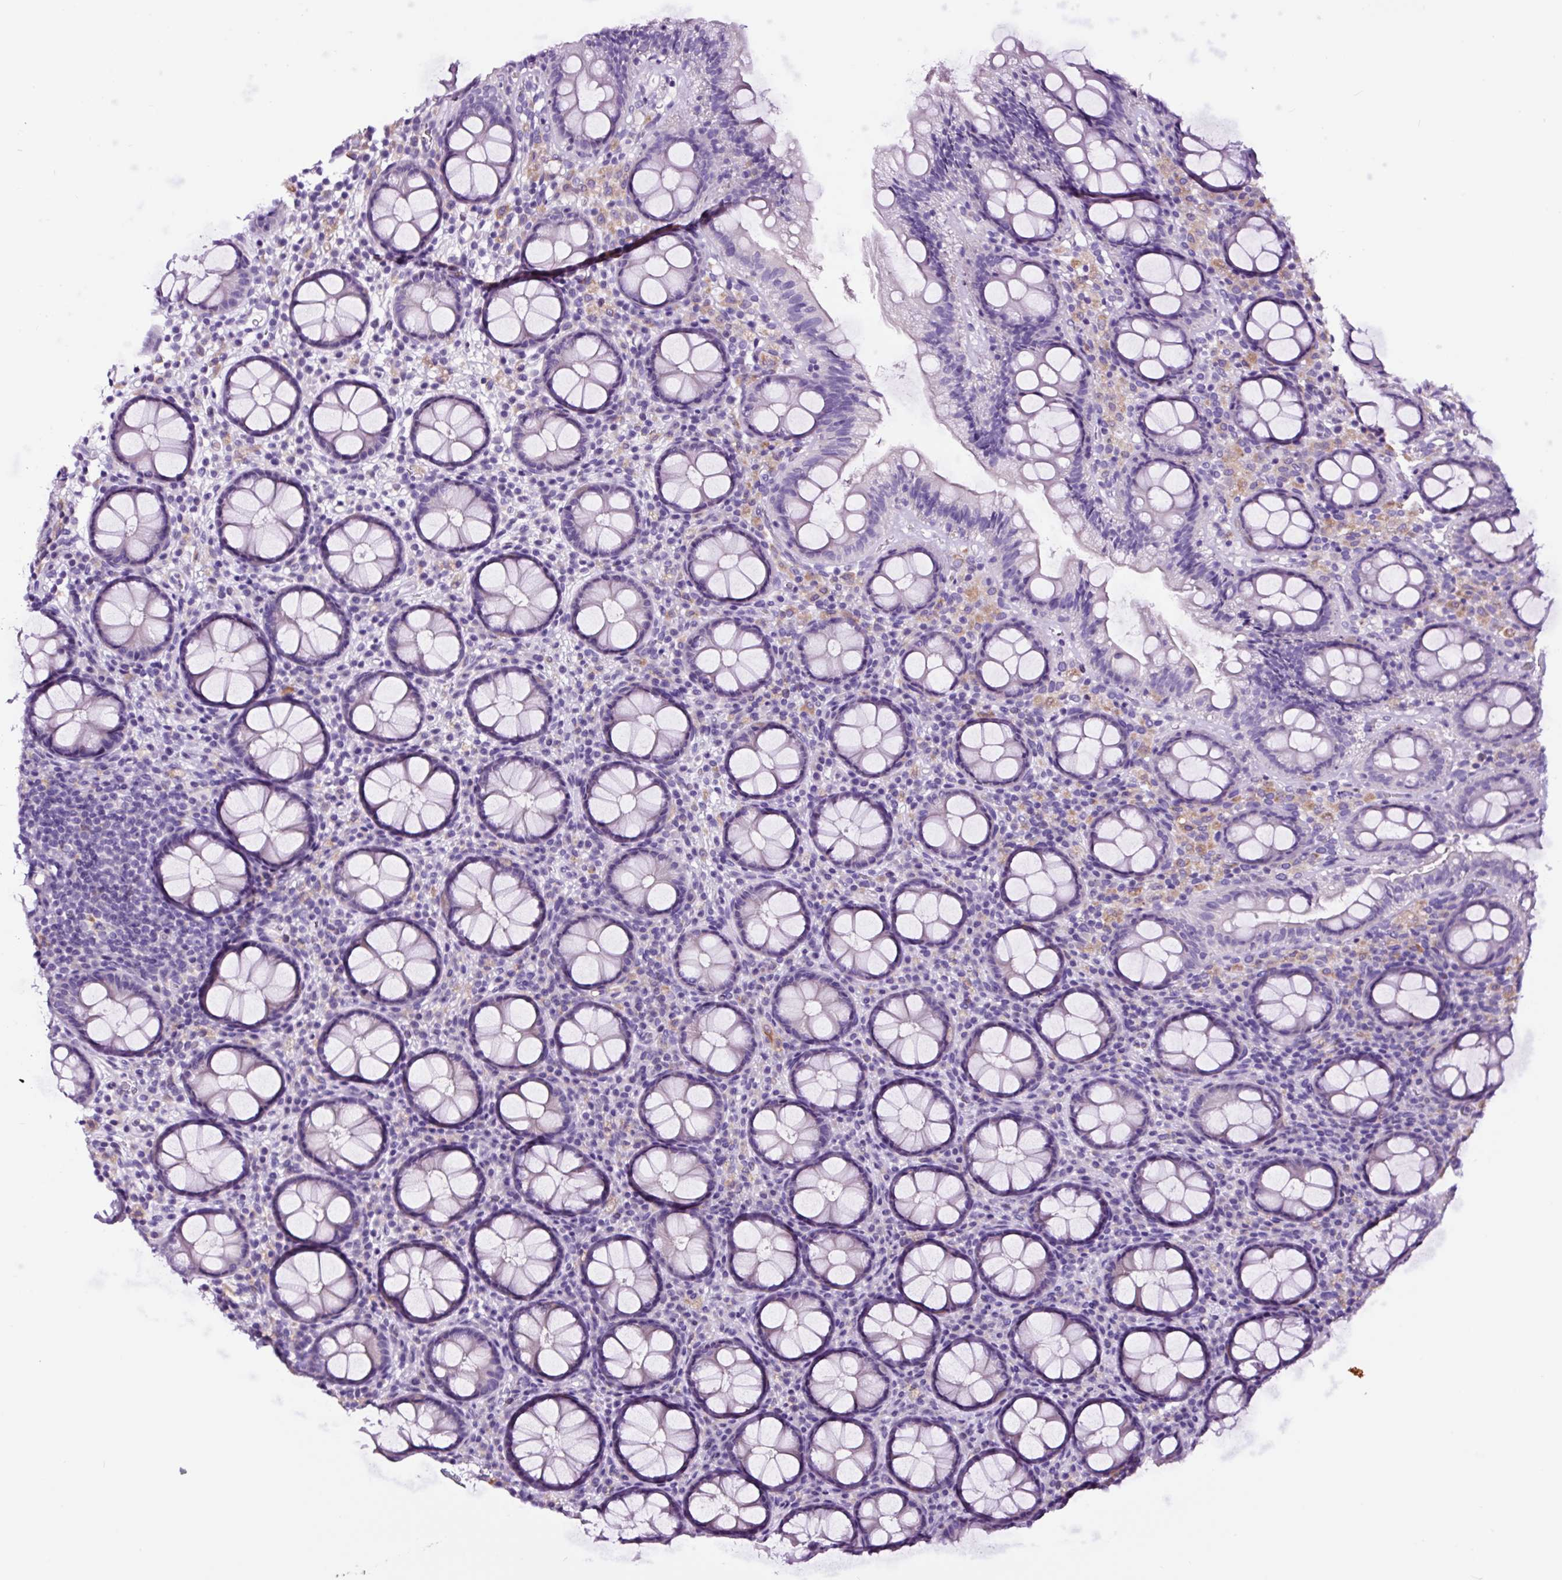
{"staining": {"intensity": "negative", "quantity": "none", "location": "none"}, "tissue": "rectum", "cell_type": "Glandular cells", "image_type": "normal", "snomed": [{"axis": "morphology", "description": "Normal tissue, NOS"}, {"axis": "topography", "description": "Rectum"}], "caption": "Unremarkable rectum was stained to show a protein in brown. There is no significant expression in glandular cells. The staining is performed using DAB brown chromogen with nuclei counter-stained in using hematoxylin.", "gene": "FBXL7", "patient": {"sex": "male", "age": 83}}